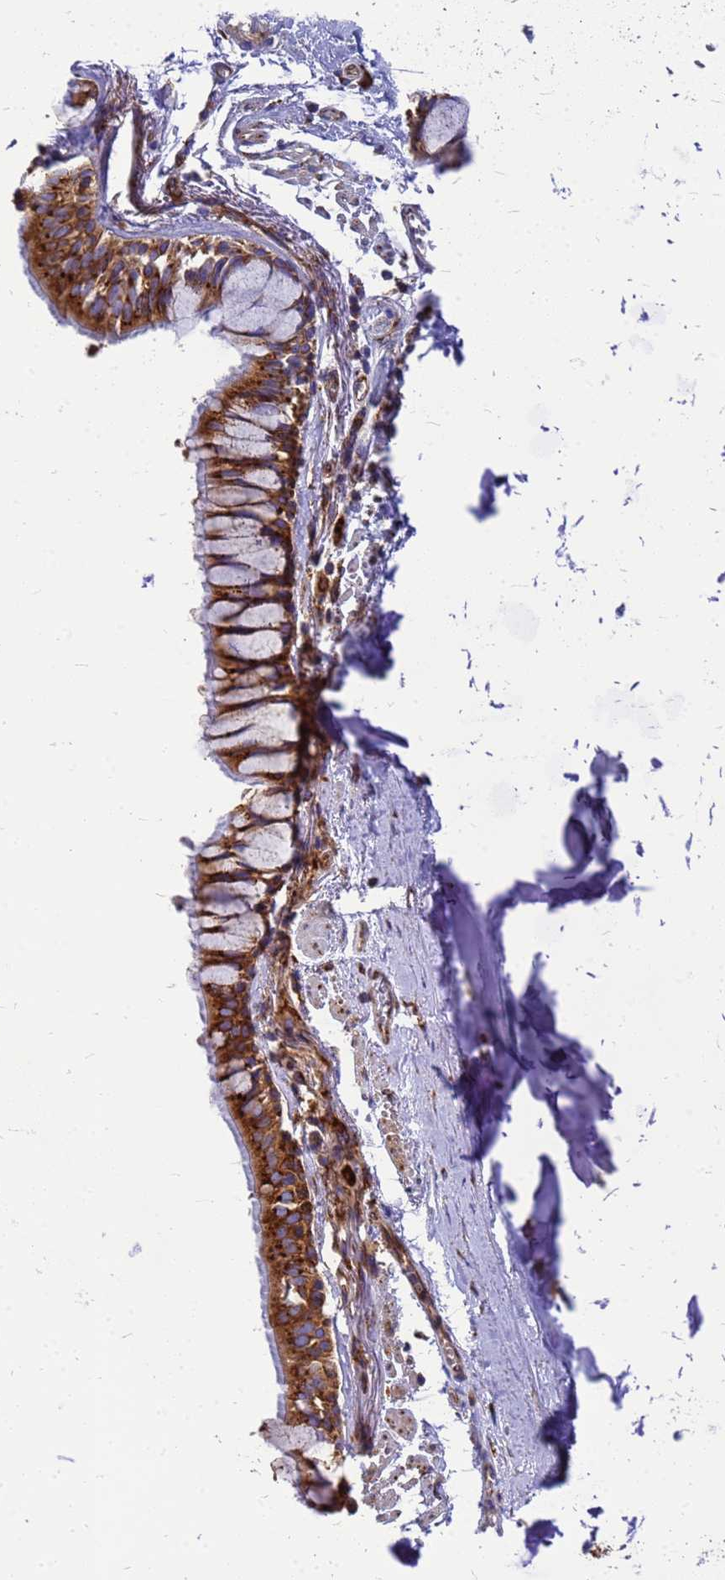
{"staining": {"intensity": "strong", "quantity": ">75%", "location": "cytoplasmic/membranous"}, "tissue": "bronchus", "cell_type": "Respiratory epithelial cells", "image_type": "normal", "snomed": [{"axis": "morphology", "description": "Normal tissue, NOS"}, {"axis": "topography", "description": "Bronchus"}], "caption": "IHC of normal human bronchus displays high levels of strong cytoplasmic/membranous staining in approximately >75% of respiratory epithelial cells. The protein of interest is stained brown, and the nuclei are stained in blue (DAB IHC with brightfield microscopy, high magnification).", "gene": "EEF1D", "patient": {"sex": "male", "age": 70}}